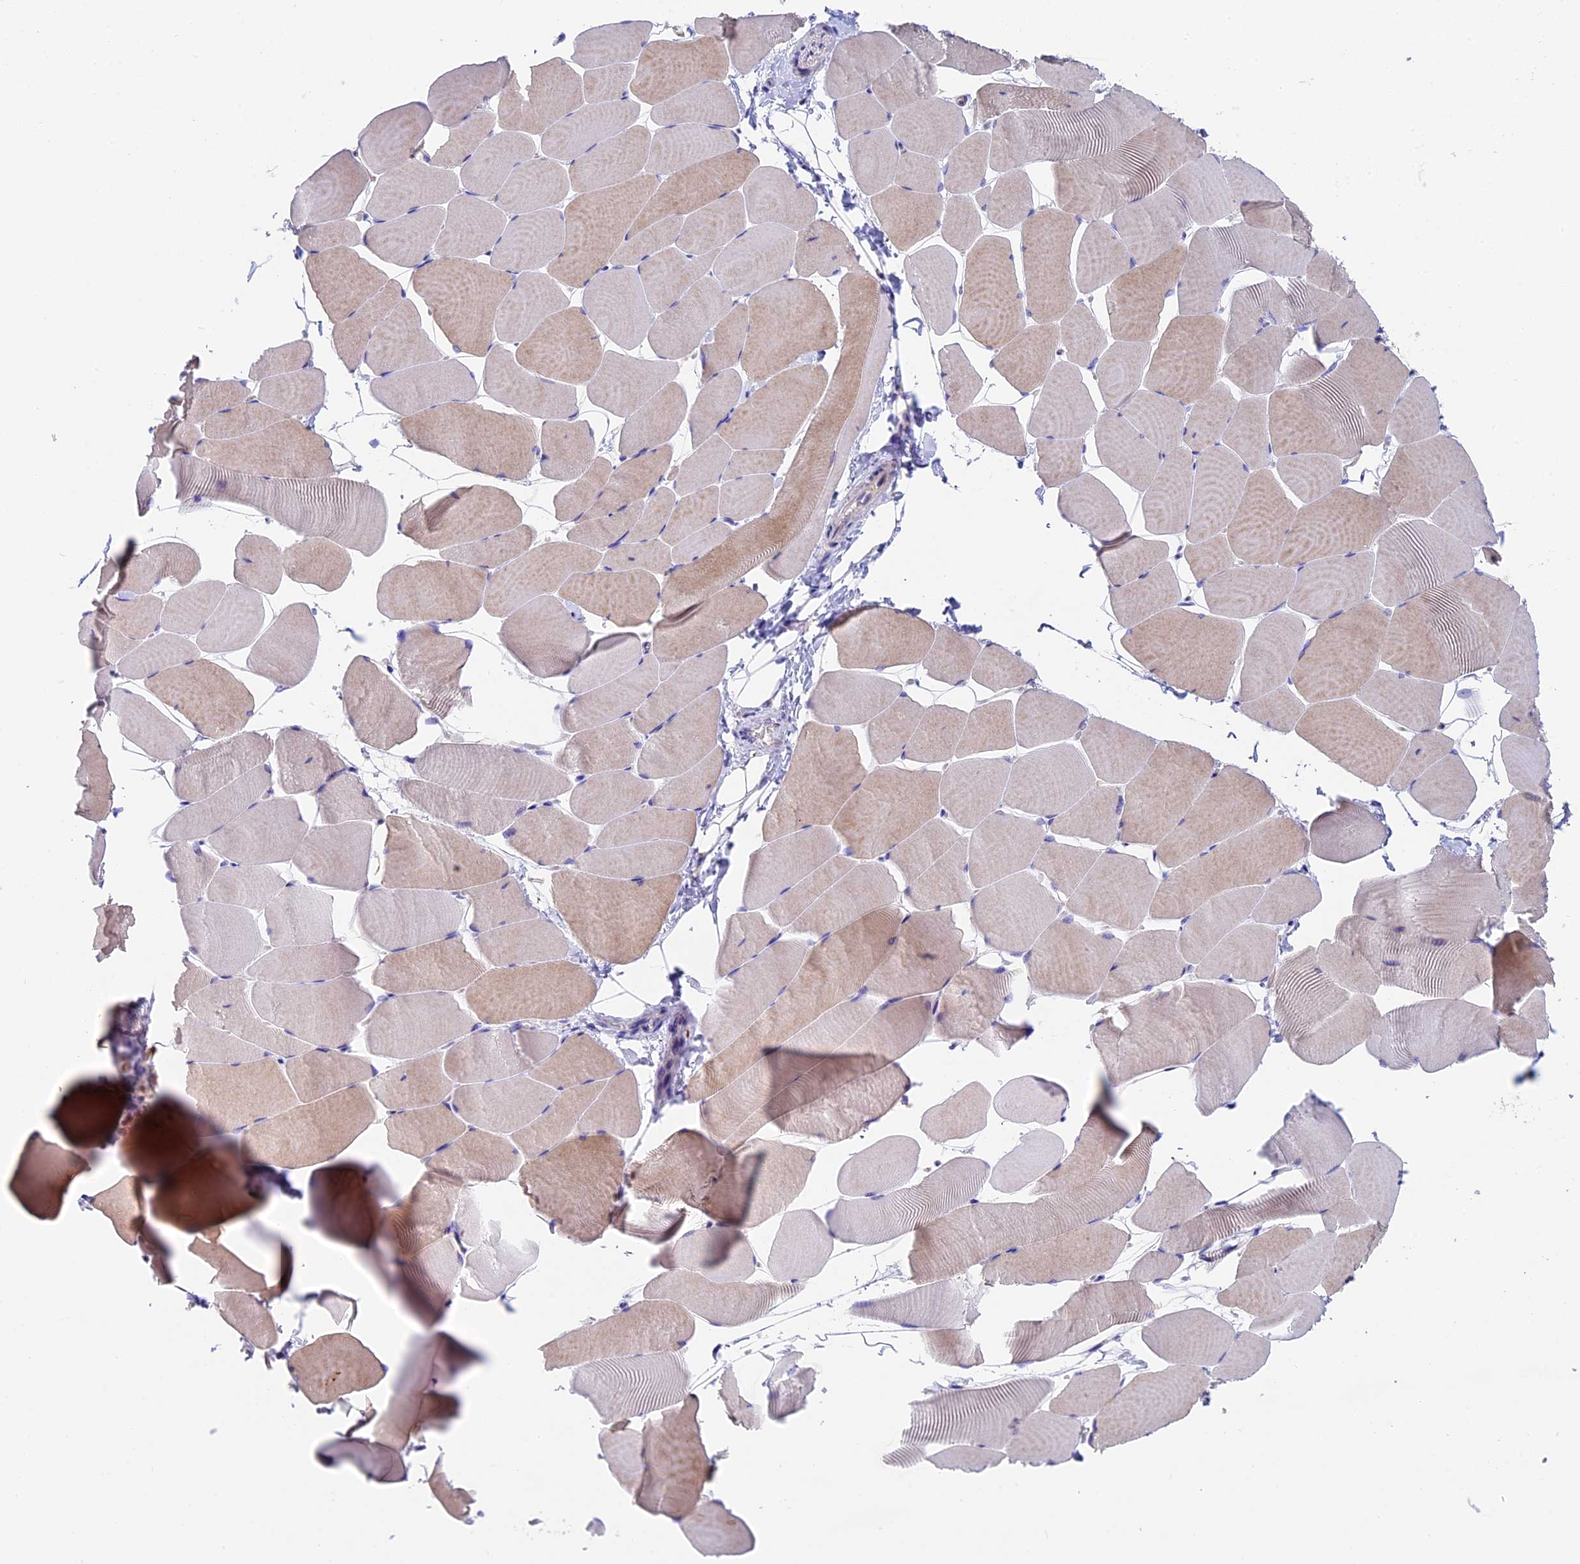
{"staining": {"intensity": "weak", "quantity": "<25%", "location": "cytoplasmic/membranous"}, "tissue": "skeletal muscle", "cell_type": "Myocytes", "image_type": "normal", "snomed": [{"axis": "morphology", "description": "Normal tissue, NOS"}, {"axis": "topography", "description": "Skeletal muscle"}], "caption": "IHC of unremarkable skeletal muscle shows no expression in myocytes. Nuclei are stained in blue.", "gene": "ADAT1", "patient": {"sex": "male", "age": 25}}